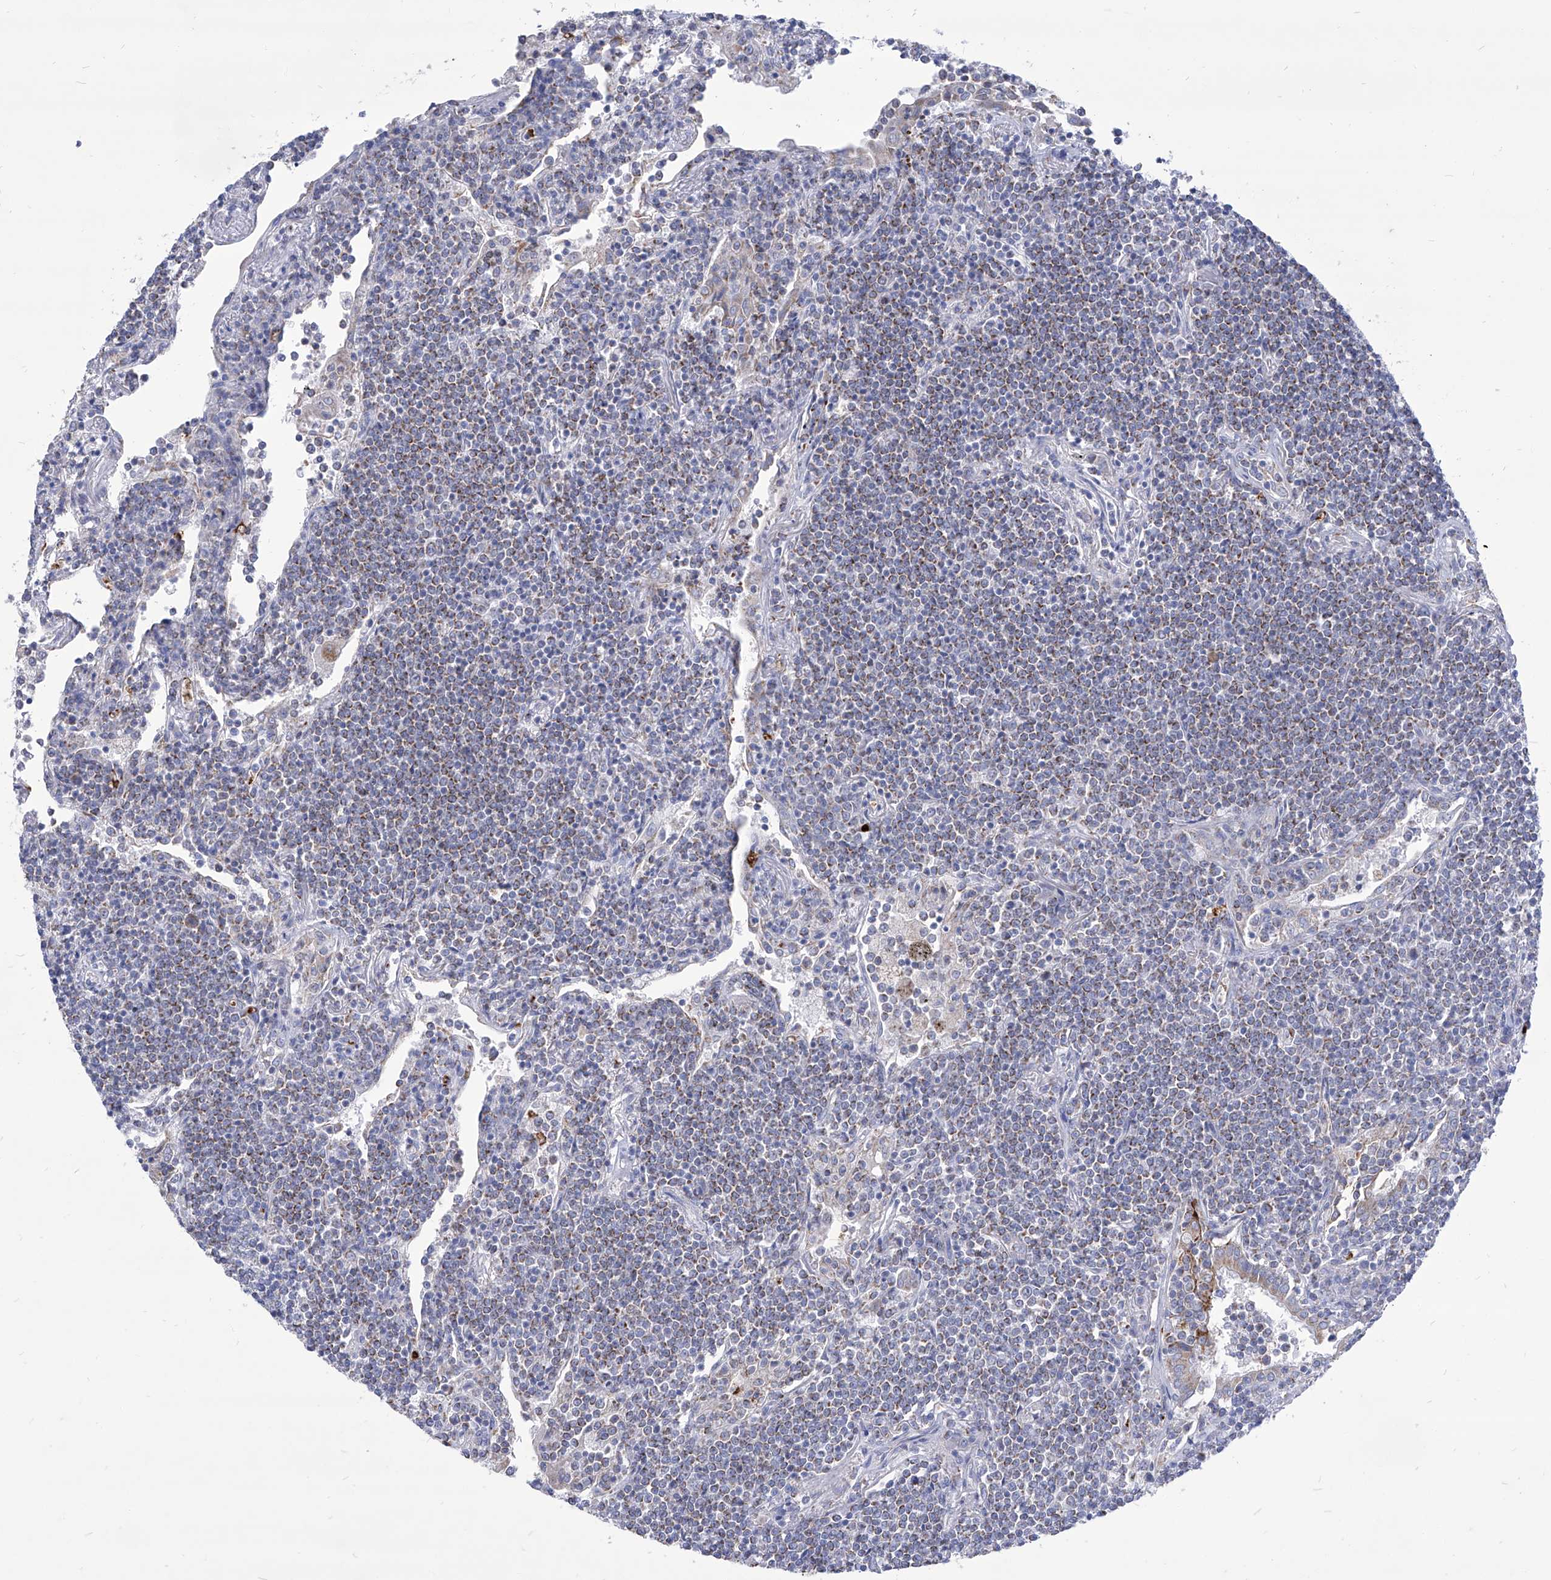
{"staining": {"intensity": "weak", "quantity": "25%-75%", "location": "cytoplasmic/membranous"}, "tissue": "lymphoma", "cell_type": "Tumor cells", "image_type": "cancer", "snomed": [{"axis": "morphology", "description": "Malignant lymphoma, non-Hodgkin's type, Low grade"}, {"axis": "topography", "description": "Lung"}], "caption": "Immunohistochemistry (IHC) of lymphoma shows low levels of weak cytoplasmic/membranous staining in approximately 25%-75% of tumor cells.", "gene": "COQ3", "patient": {"sex": "female", "age": 71}}